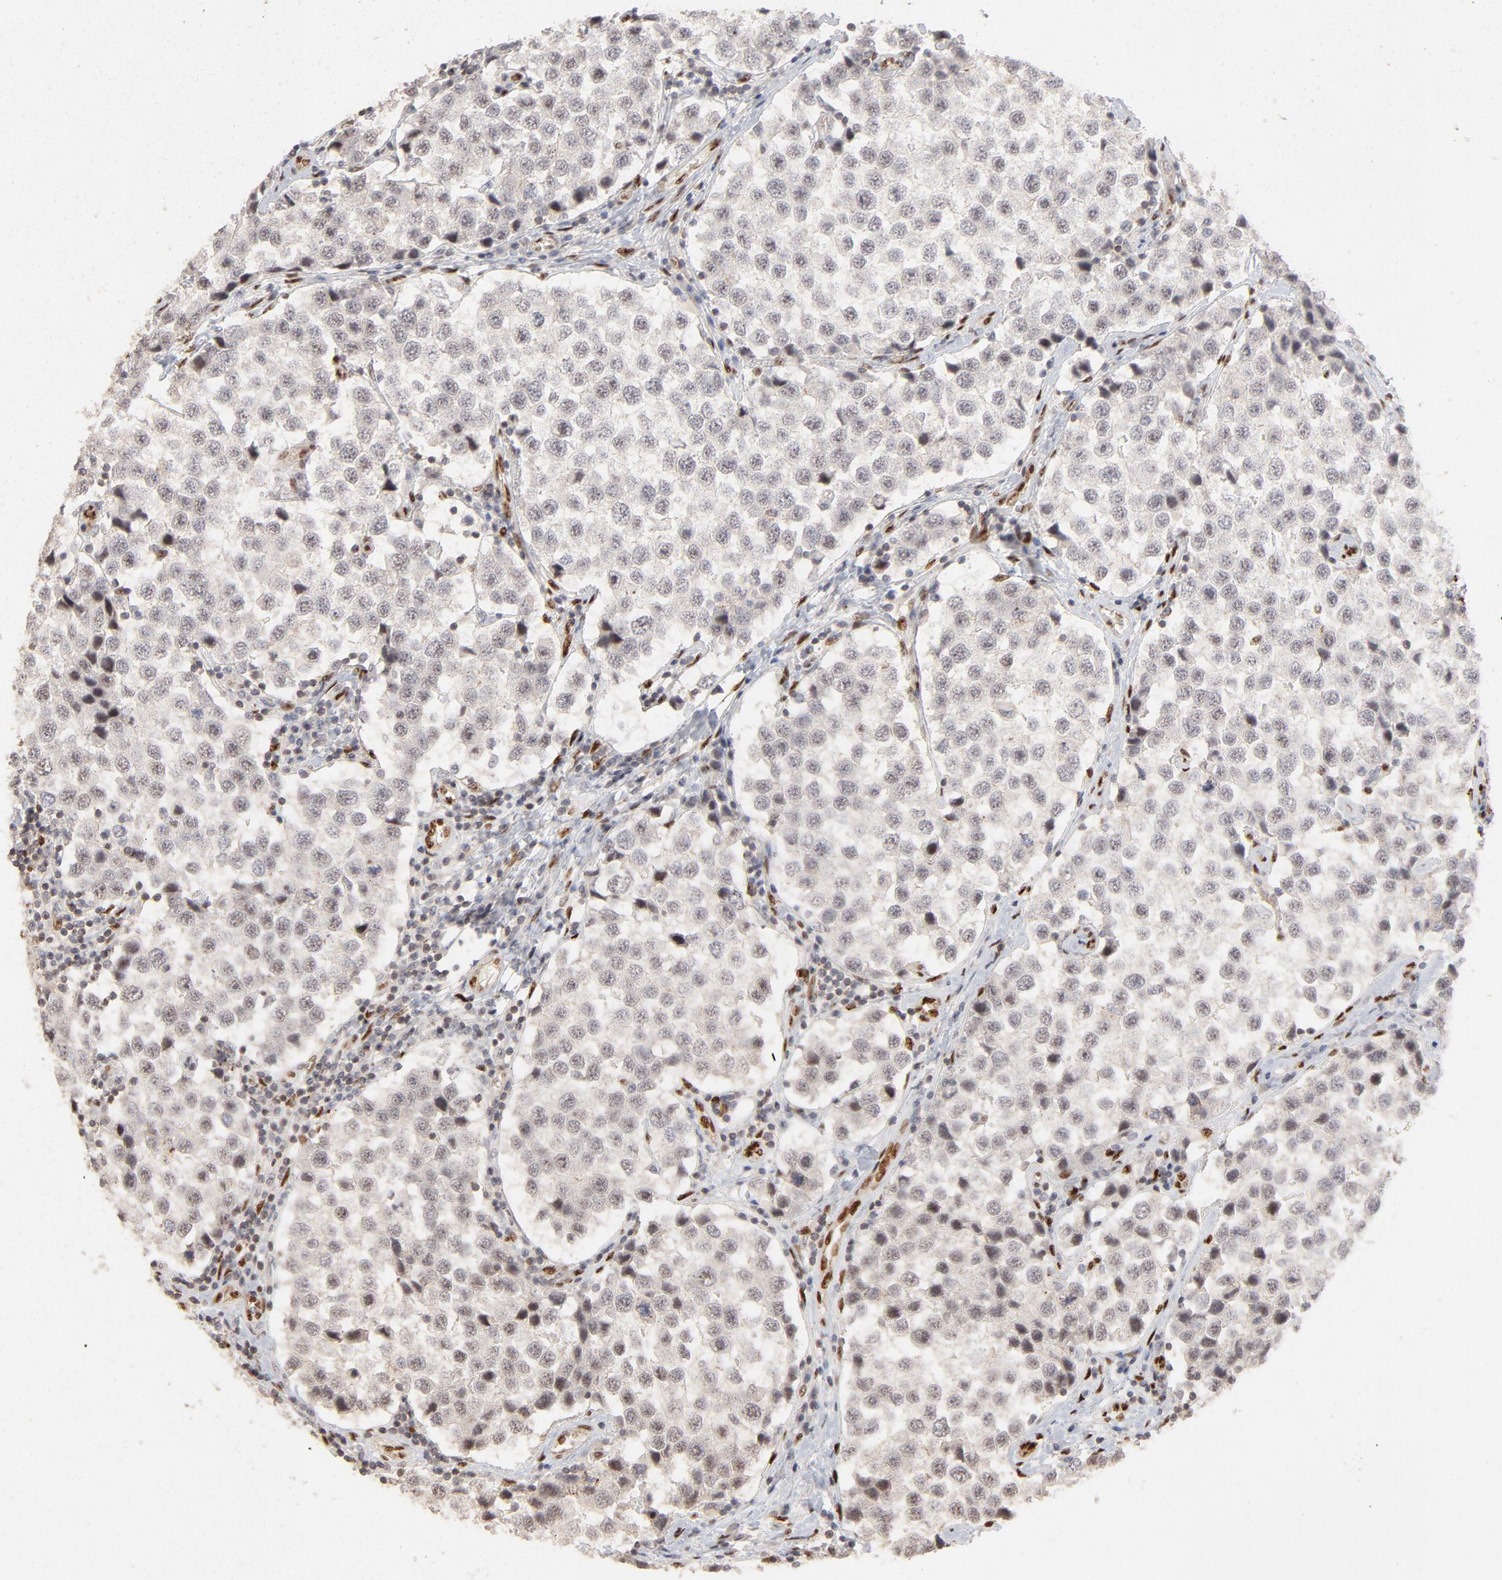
{"staining": {"intensity": "negative", "quantity": "none", "location": "none"}, "tissue": "testis cancer", "cell_type": "Tumor cells", "image_type": "cancer", "snomed": [{"axis": "morphology", "description": "Seminoma, NOS"}, {"axis": "topography", "description": "Testis"}], "caption": "This is an immunohistochemistry photomicrograph of human testis cancer (seminoma). There is no positivity in tumor cells.", "gene": "NFIB", "patient": {"sex": "male", "age": 39}}